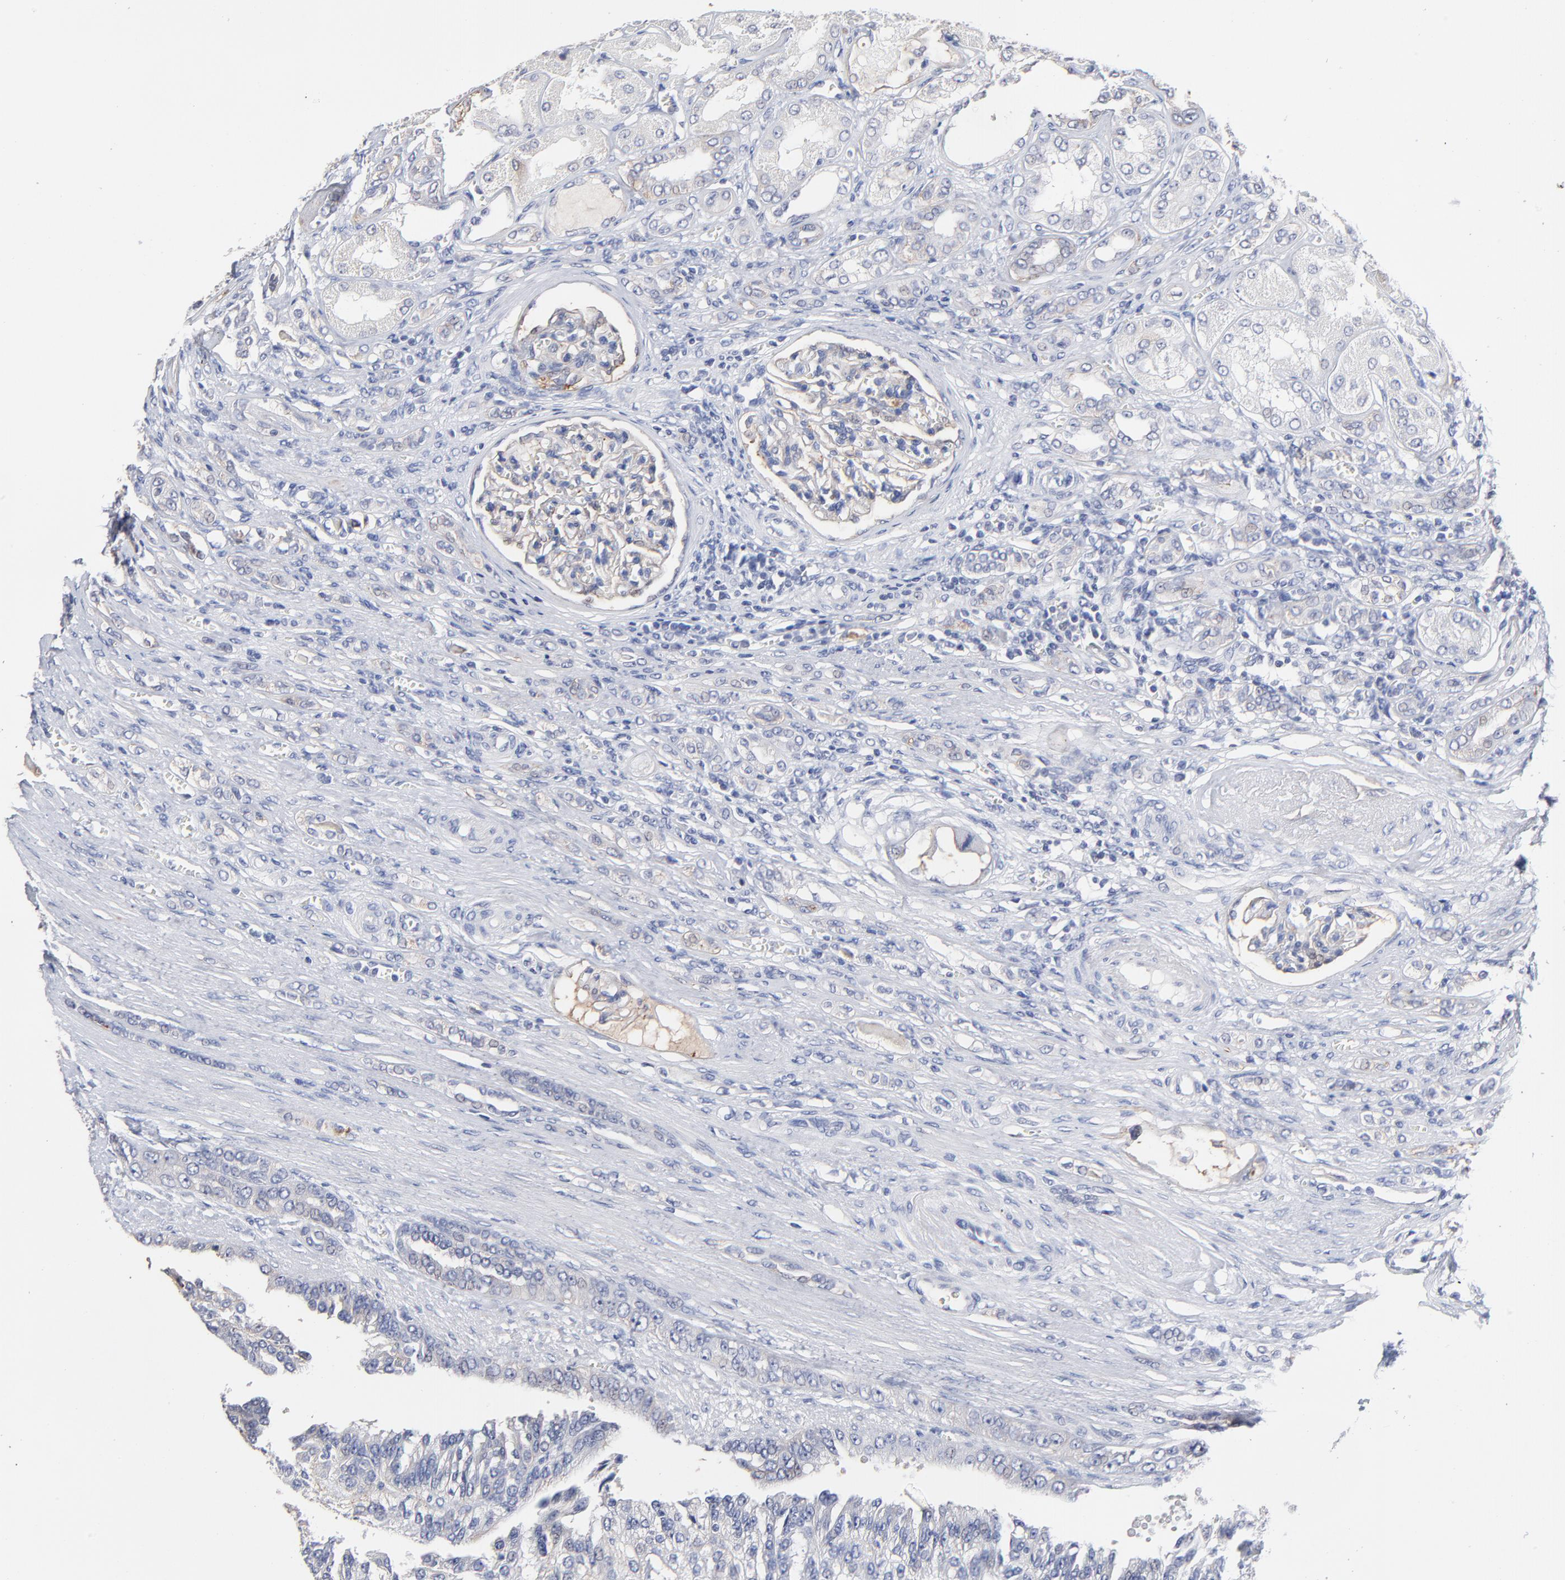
{"staining": {"intensity": "negative", "quantity": "none", "location": "none"}, "tissue": "renal cancer", "cell_type": "Tumor cells", "image_type": "cancer", "snomed": [{"axis": "morphology", "description": "Adenocarcinoma, NOS"}, {"axis": "topography", "description": "Kidney"}], "caption": "A photomicrograph of renal adenocarcinoma stained for a protein exhibits no brown staining in tumor cells. The staining was performed using DAB to visualize the protein expression in brown, while the nuclei were stained in blue with hematoxylin (Magnification: 20x).", "gene": "CXADR", "patient": {"sex": "male", "age": 46}}